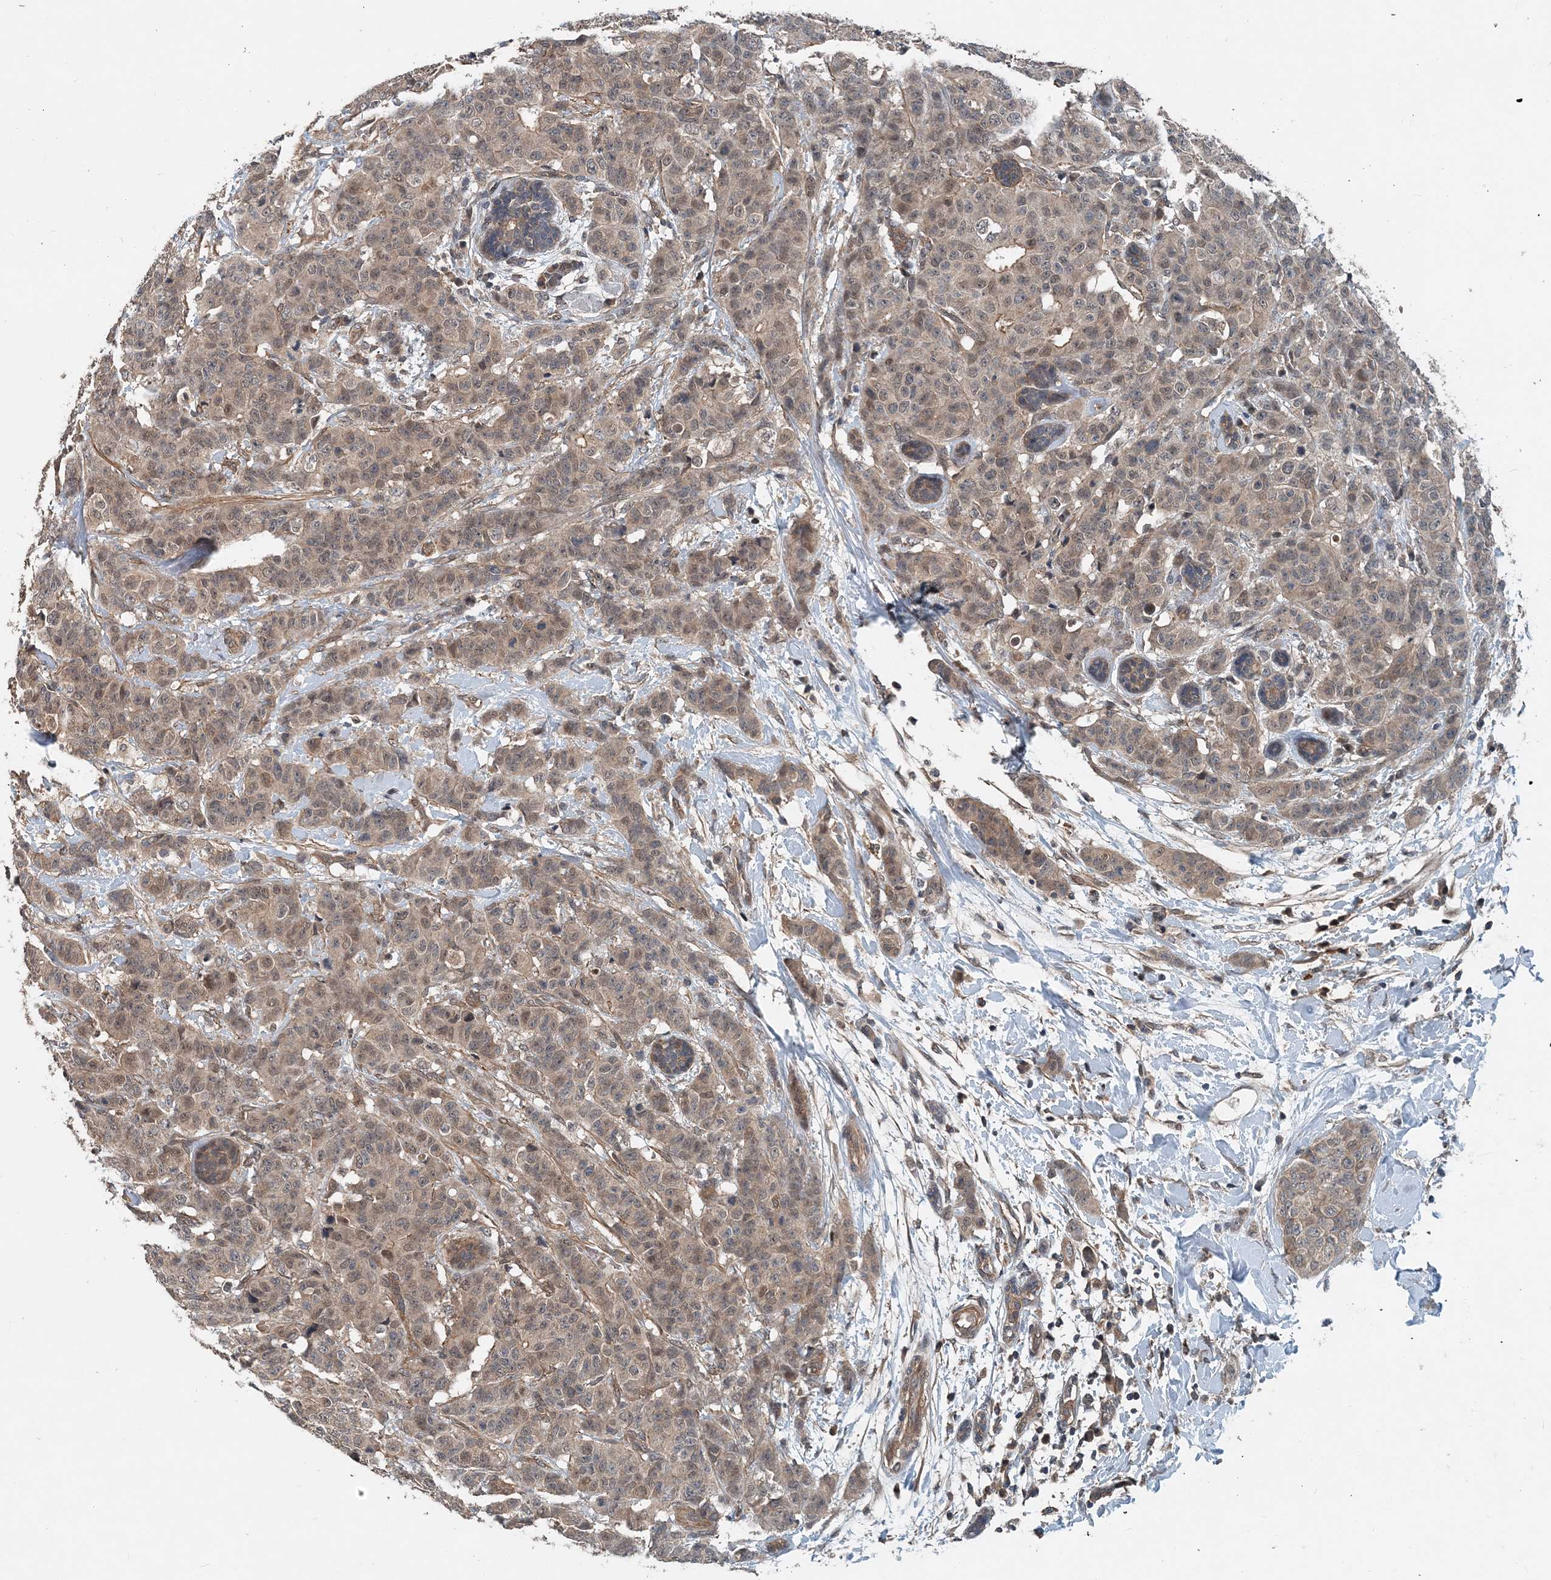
{"staining": {"intensity": "weak", "quantity": "25%-75%", "location": "cytoplasmic/membranous"}, "tissue": "breast cancer", "cell_type": "Tumor cells", "image_type": "cancer", "snomed": [{"axis": "morphology", "description": "Normal tissue, NOS"}, {"axis": "morphology", "description": "Duct carcinoma"}, {"axis": "topography", "description": "Breast"}], "caption": "Brown immunohistochemical staining in human breast cancer (invasive ductal carcinoma) exhibits weak cytoplasmic/membranous positivity in approximately 25%-75% of tumor cells. (DAB (3,3'-diaminobenzidine) IHC with brightfield microscopy, high magnification).", "gene": "SMPD3", "patient": {"sex": "female", "age": 40}}